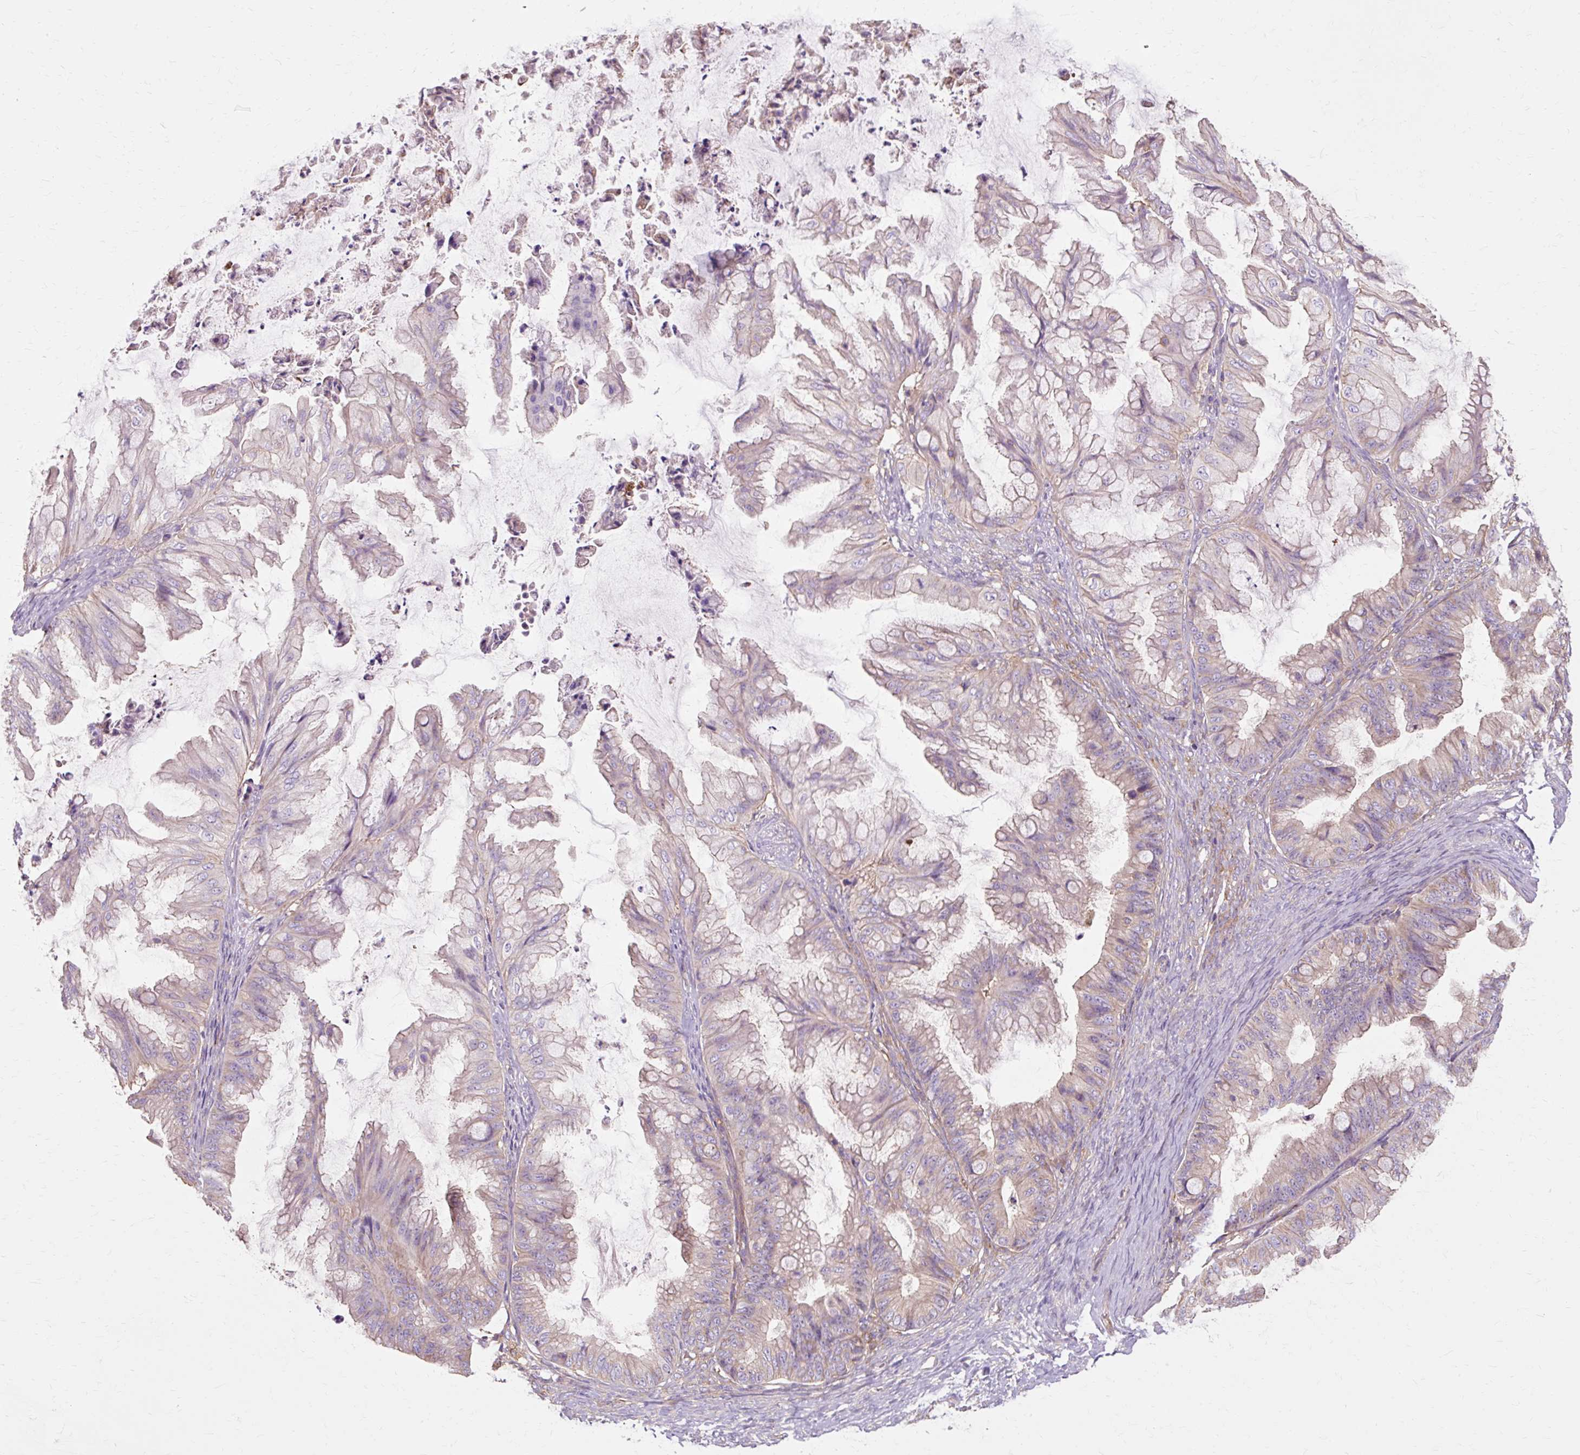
{"staining": {"intensity": "weak", "quantity": "<25%", "location": "cytoplasmic/membranous"}, "tissue": "ovarian cancer", "cell_type": "Tumor cells", "image_type": "cancer", "snomed": [{"axis": "morphology", "description": "Cystadenocarcinoma, mucinous, NOS"}, {"axis": "topography", "description": "Ovary"}], "caption": "A high-resolution image shows IHC staining of mucinous cystadenocarcinoma (ovarian), which reveals no significant positivity in tumor cells. The staining is performed using DAB brown chromogen with nuclei counter-stained in using hematoxylin.", "gene": "TBC1D2B", "patient": {"sex": "female", "age": 35}}